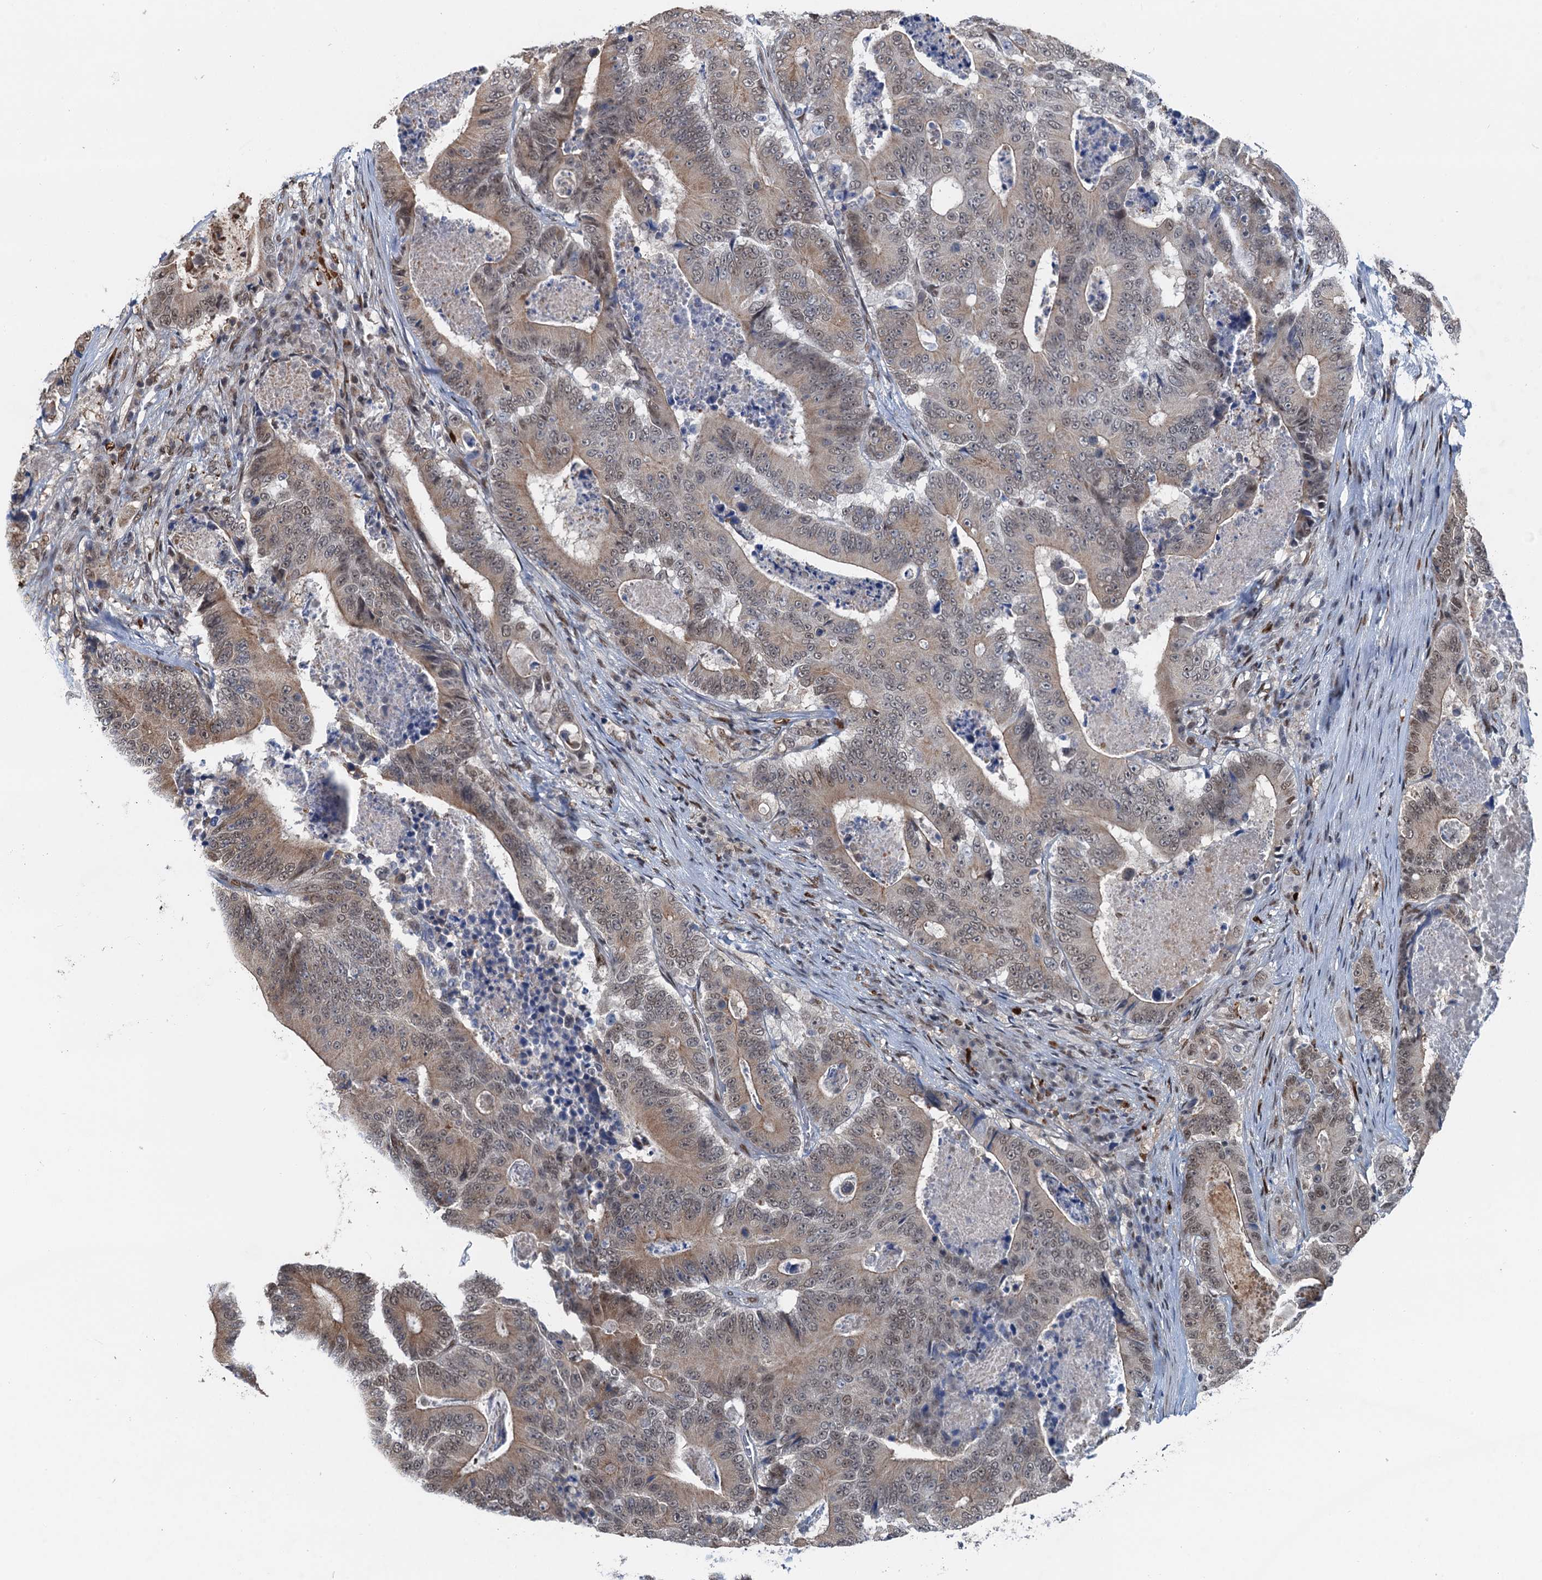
{"staining": {"intensity": "moderate", "quantity": ">75%", "location": "cytoplasmic/membranous,nuclear"}, "tissue": "colorectal cancer", "cell_type": "Tumor cells", "image_type": "cancer", "snomed": [{"axis": "morphology", "description": "Adenocarcinoma, NOS"}, {"axis": "topography", "description": "Colon"}], "caption": "The micrograph demonstrates staining of adenocarcinoma (colorectal), revealing moderate cytoplasmic/membranous and nuclear protein expression (brown color) within tumor cells. (Brightfield microscopy of DAB IHC at high magnification).", "gene": "CFDP1", "patient": {"sex": "male", "age": 83}}